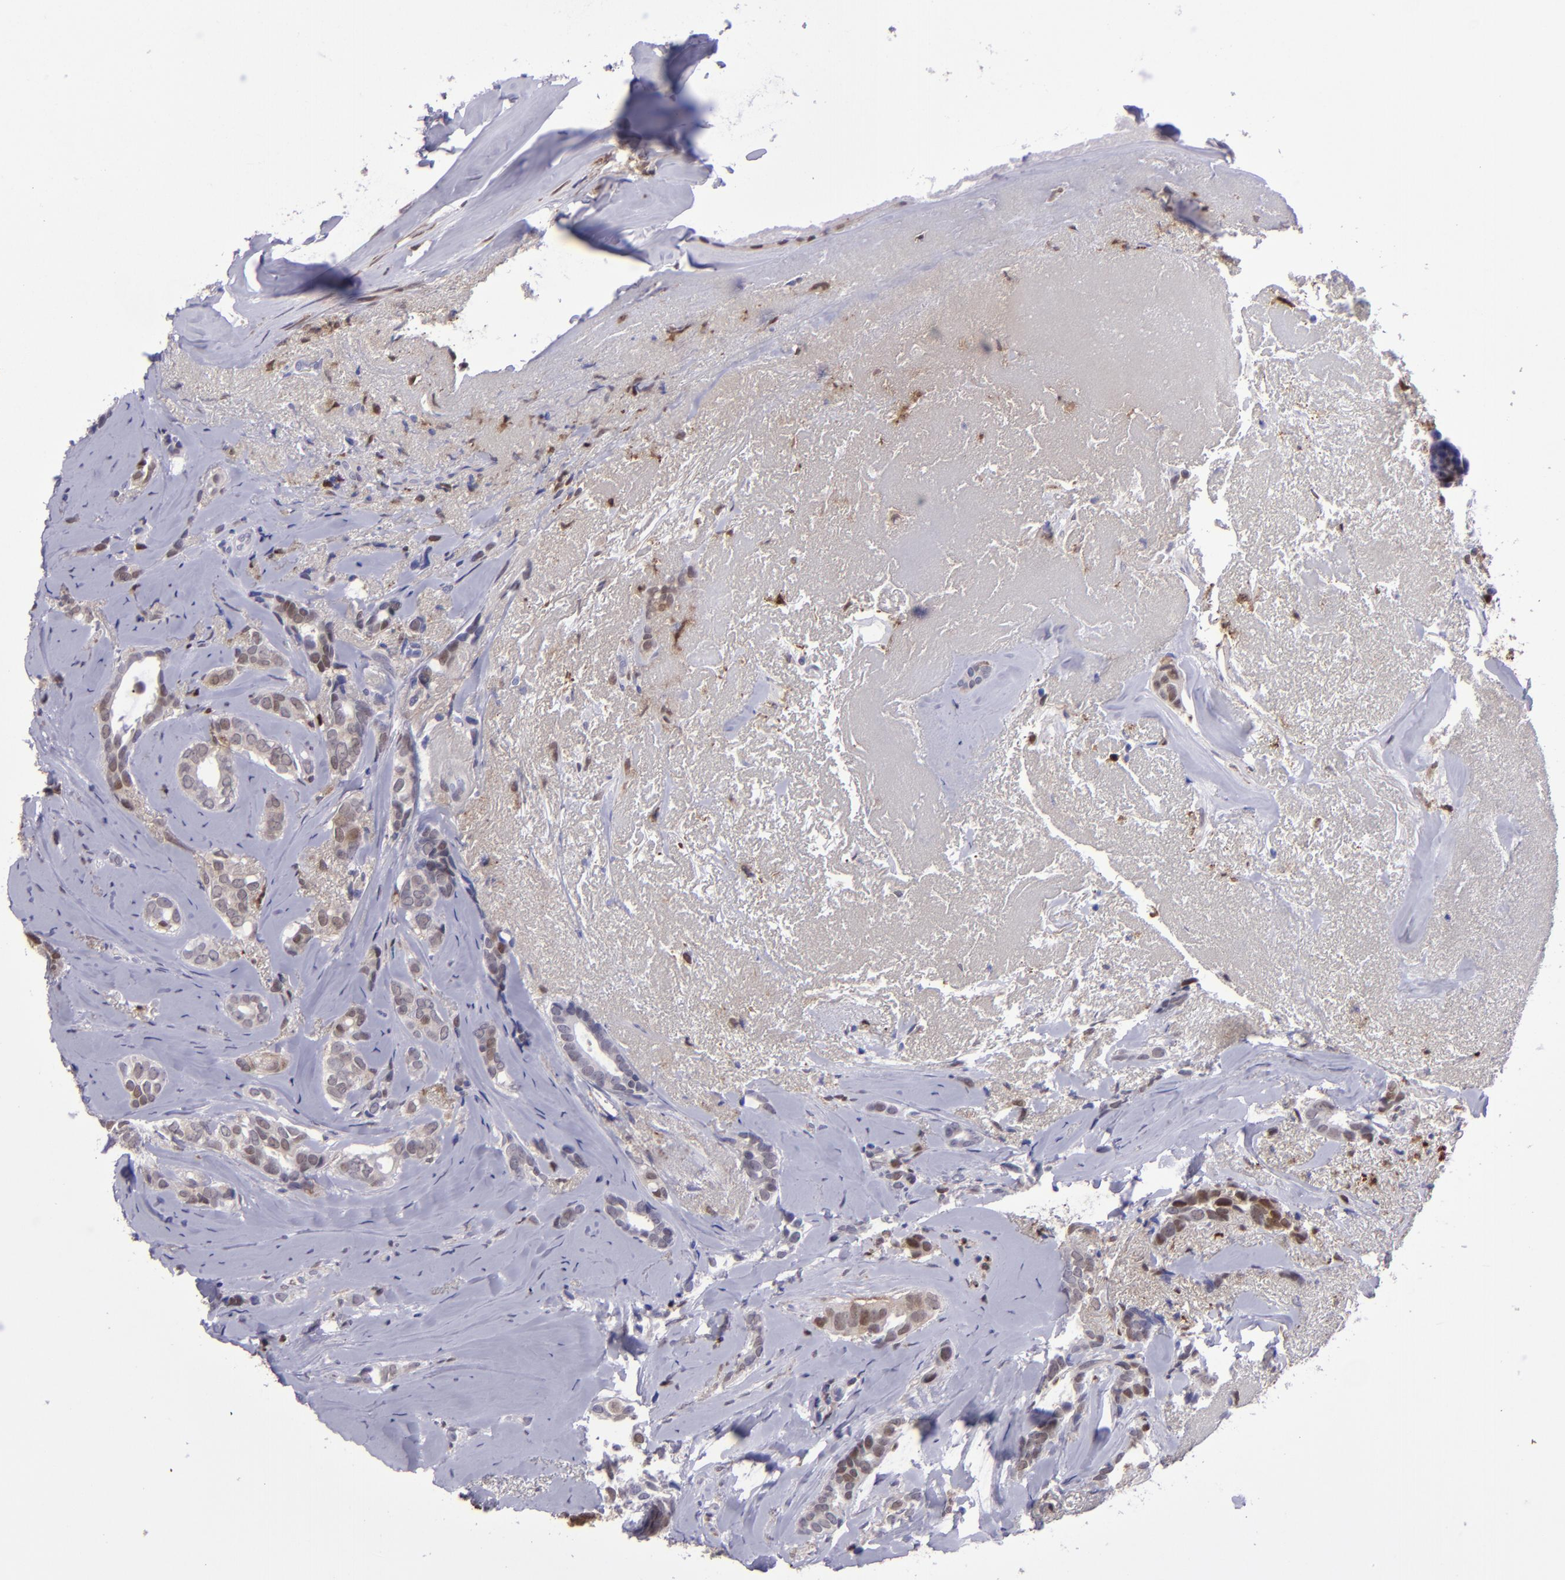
{"staining": {"intensity": "moderate", "quantity": "<25%", "location": "cytoplasmic/membranous,nuclear"}, "tissue": "breast cancer", "cell_type": "Tumor cells", "image_type": "cancer", "snomed": [{"axis": "morphology", "description": "Duct carcinoma"}, {"axis": "topography", "description": "Breast"}], "caption": "About <25% of tumor cells in human invasive ductal carcinoma (breast) exhibit moderate cytoplasmic/membranous and nuclear protein expression as visualized by brown immunohistochemical staining.", "gene": "TYMP", "patient": {"sex": "female", "age": 54}}